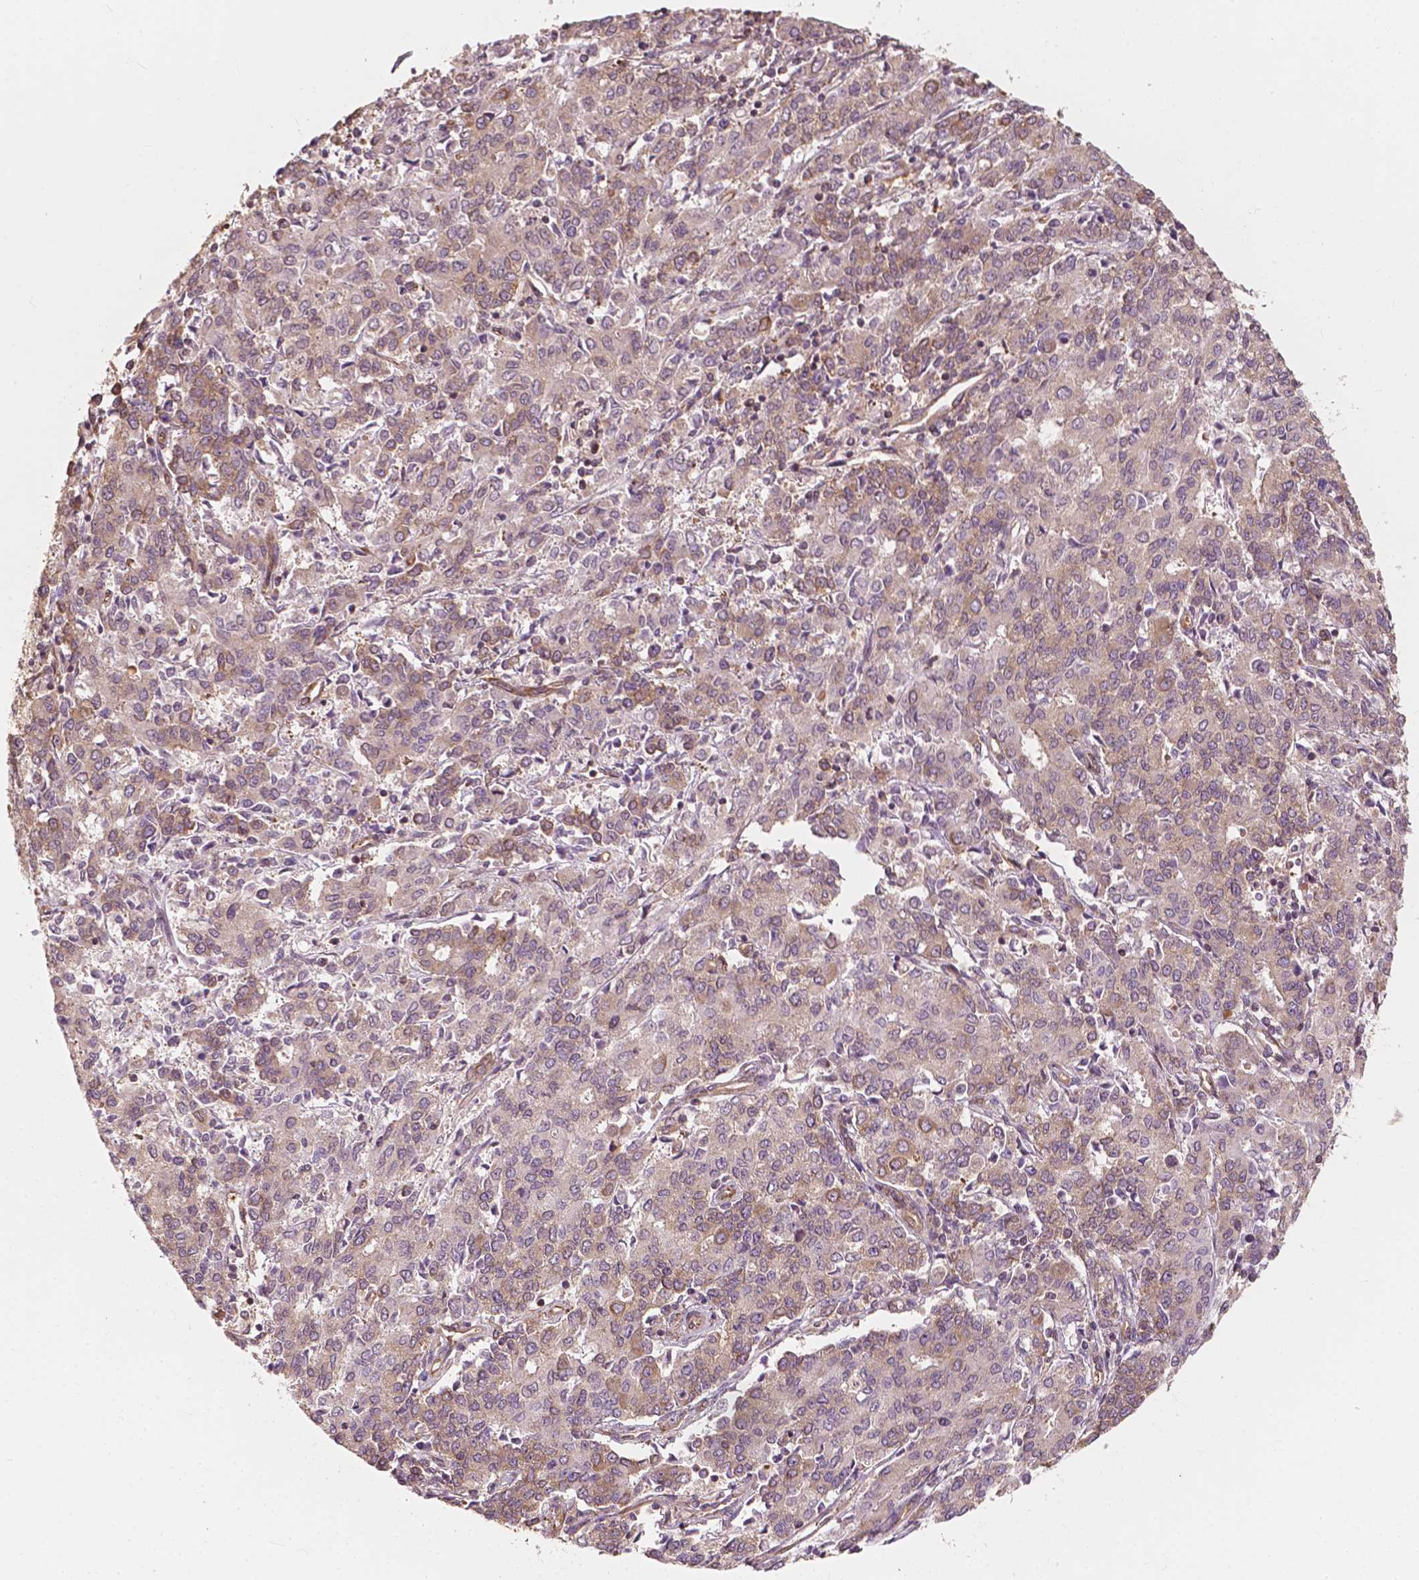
{"staining": {"intensity": "moderate", "quantity": "25%-75%", "location": "cytoplasmic/membranous"}, "tissue": "endometrial cancer", "cell_type": "Tumor cells", "image_type": "cancer", "snomed": [{"axis": "morphology", "description": "Adenocarcinoma, NOS"}, {"axis": "topography", "description": "Endometrium"}], "caption": "IHC (DAB) staining of adenocarcinoma (endometrial) shows moderate cytoplasmic/membranous protein staining in about 25%-75% of tumor cells.", "gene": "G3BP1", "patient": {"sex": "female", "age": 50}}